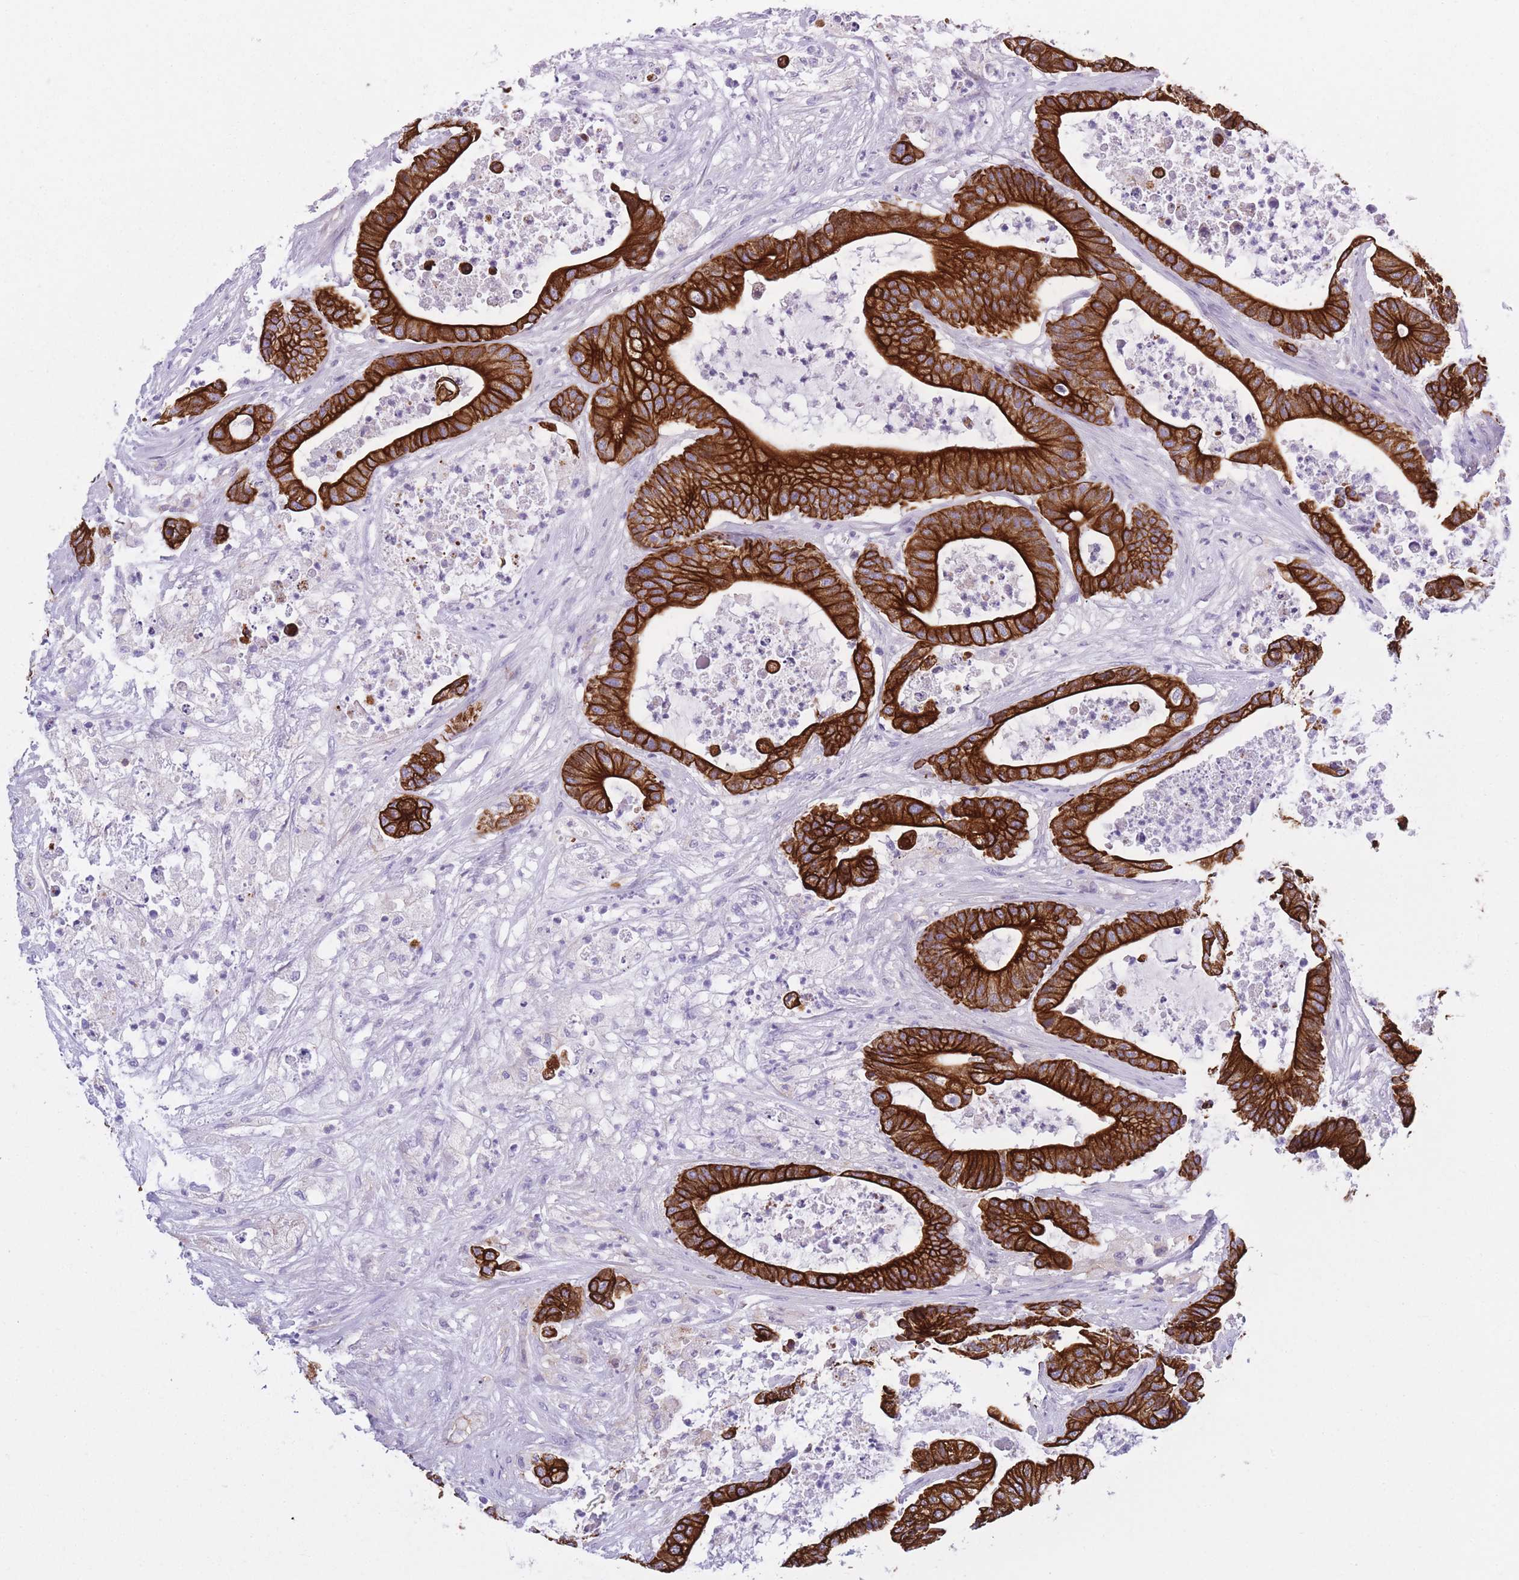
{"staining": {"intensity": "strong", "quantity": ">75%", "location": "cytoplasmic/membranous"}, "tissue": "colorectal cancer", "cell_type": "Tumor cells", "image_type": "cancer", "snomed": [{"axis": "morphology", "description": "Adenocarcinoma, NOS"}, {"axis": "topography", "description": "Colon"}], "caption": "A brown stain highlights strong cytoplasmic/membranous expression of a protein in human adenocarcinoma (colorectal) tumor cells.", "gene": "RADX", "patient": {"sex": "female", "age": 84}}